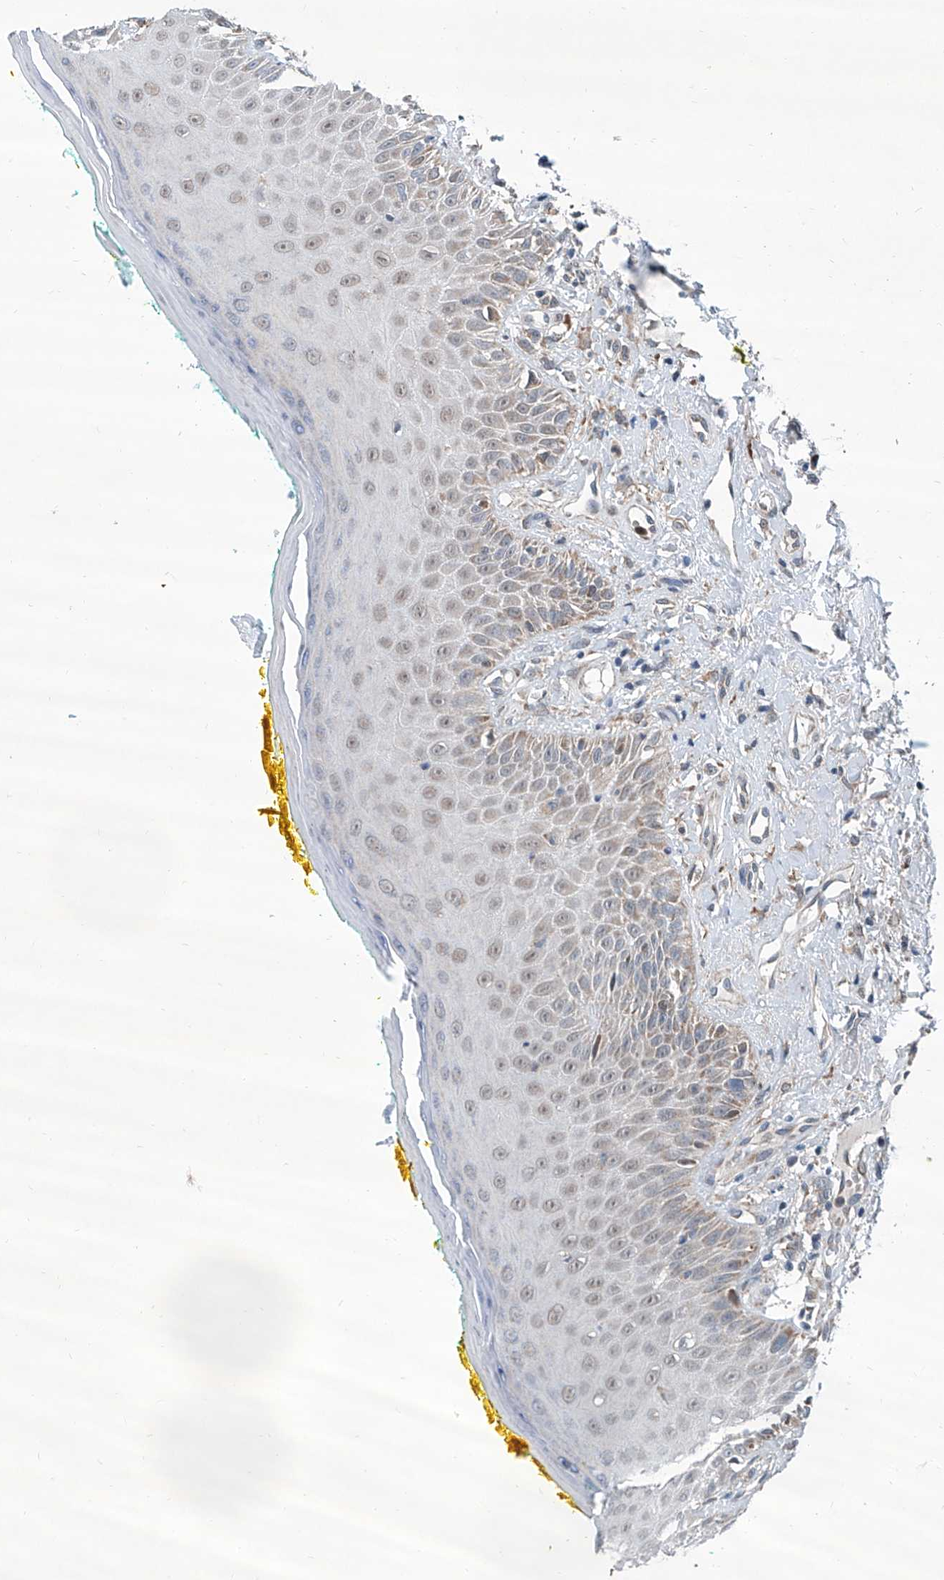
{"staining": {"intensity": "moderate", "quantity": "25%-75%", "location": "cytoplasmic/membranous"}, "tissue": "oral mucosa", "cell_type": "Squamous epithelial cells", "image_type": "normal", "snomed": [{"axis": "morphology", "description": "Normal tissue, NOS"}, {"axis": "topography", "description": "Oral tissue"}], "caption": "Benign oral mucosa reveals moderate cytoplasmic/membranous expression in about 25%-75% of squamous epithelial cells, visualized by immunohistochemistry. (DAB IHC, brown staining for protein, blue staining for nuclei).", "gene": "USP48", "patient": {"sex": "female", "age": 70}}